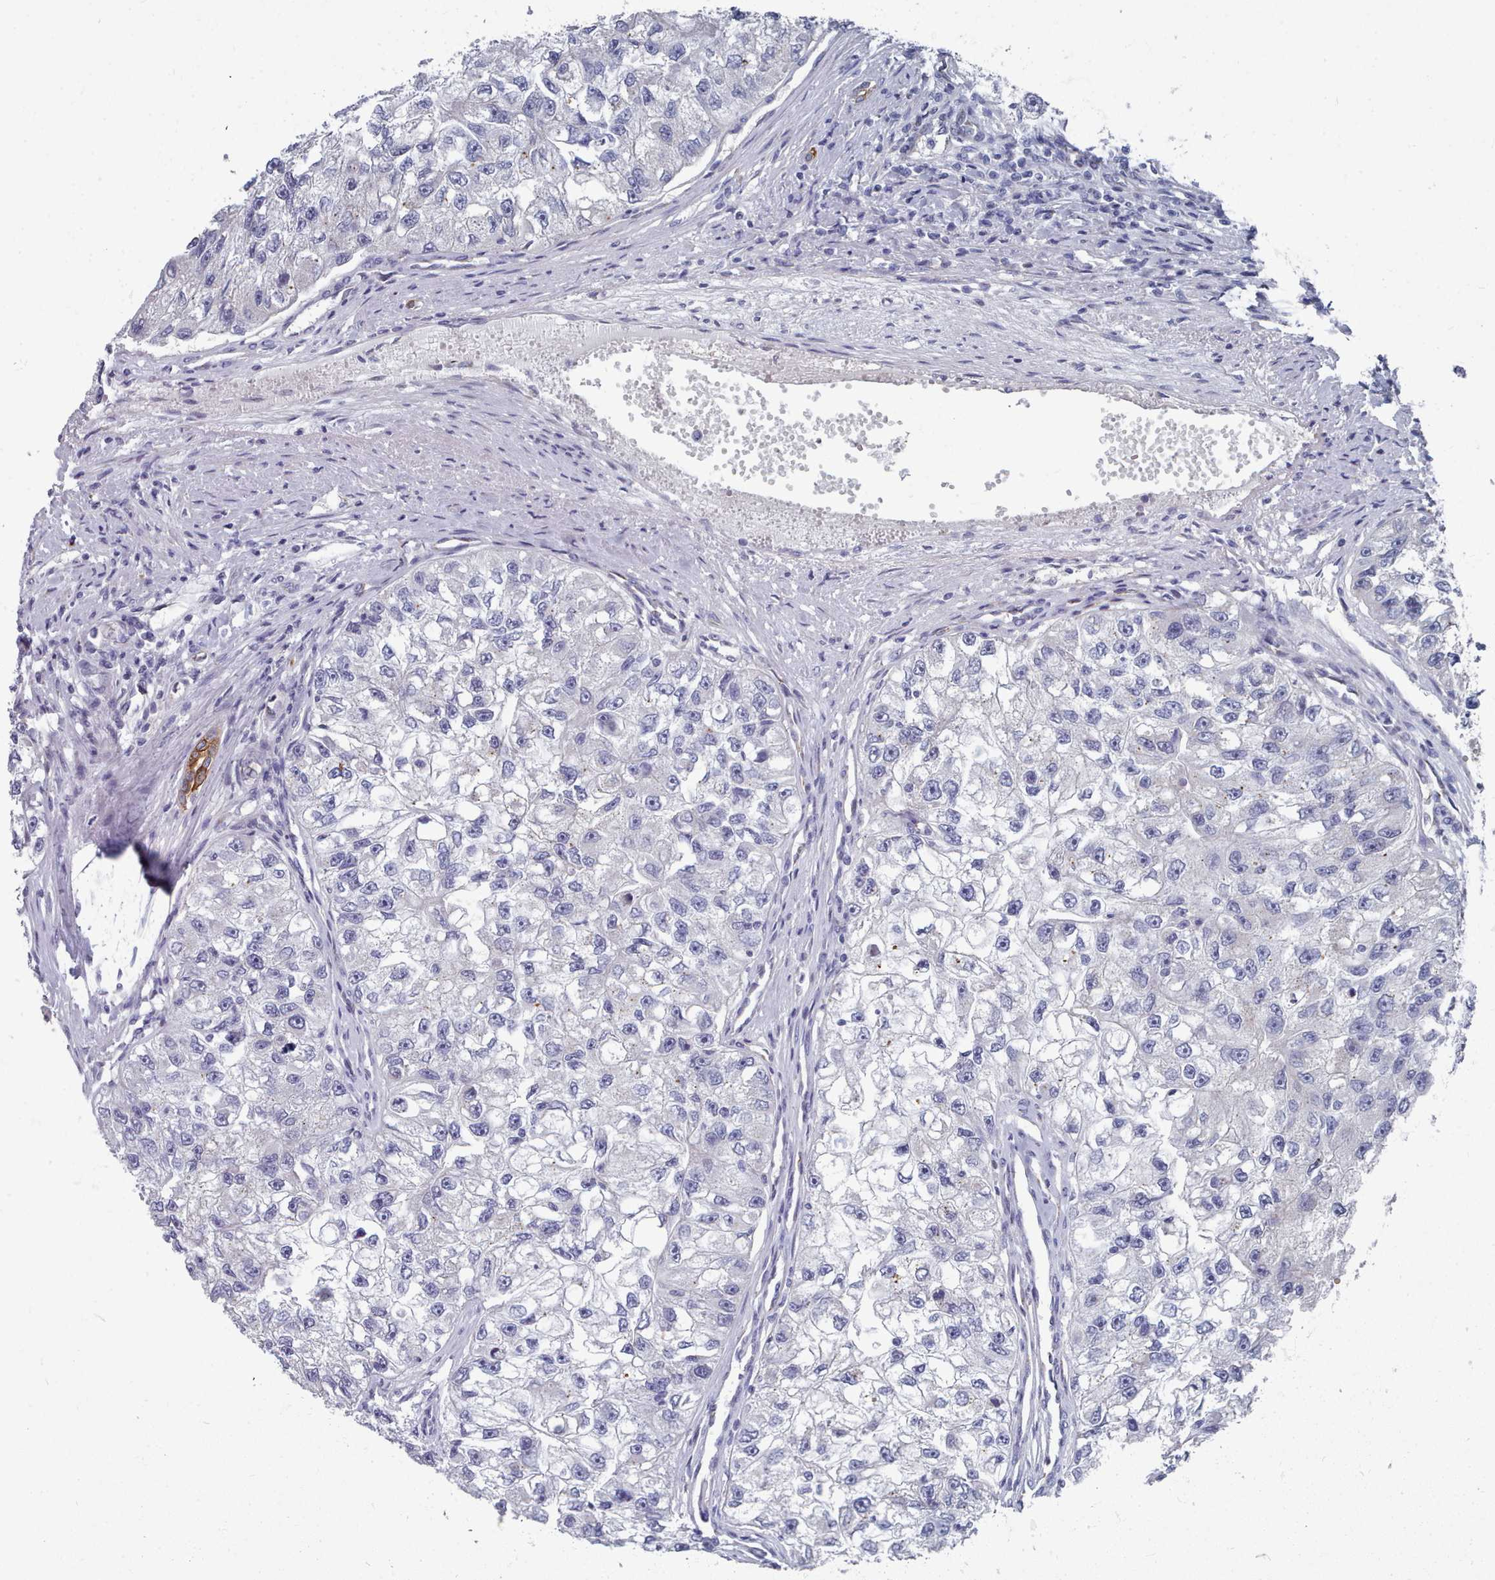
{"staining": {"intensity": "negative", "quantity": "none", "location": "none"}, "tissue": "renal cancer", "cell_type": "Tumor cells", "image_type": "cancer", "snomed": [{"axis": "morphology", "description": "Adenocarcinoma, NOS"}, {"axis": "topography", "description": "Kidney"}], "caption": "IHC histopathology image of neoplastic tissue: human adenocarcinoma (renal) stained with DAB exhibits no significant protein positivity in tumor cells.", "gene": "PDE4C", "patient": {"sex": "male", "age": 63}}